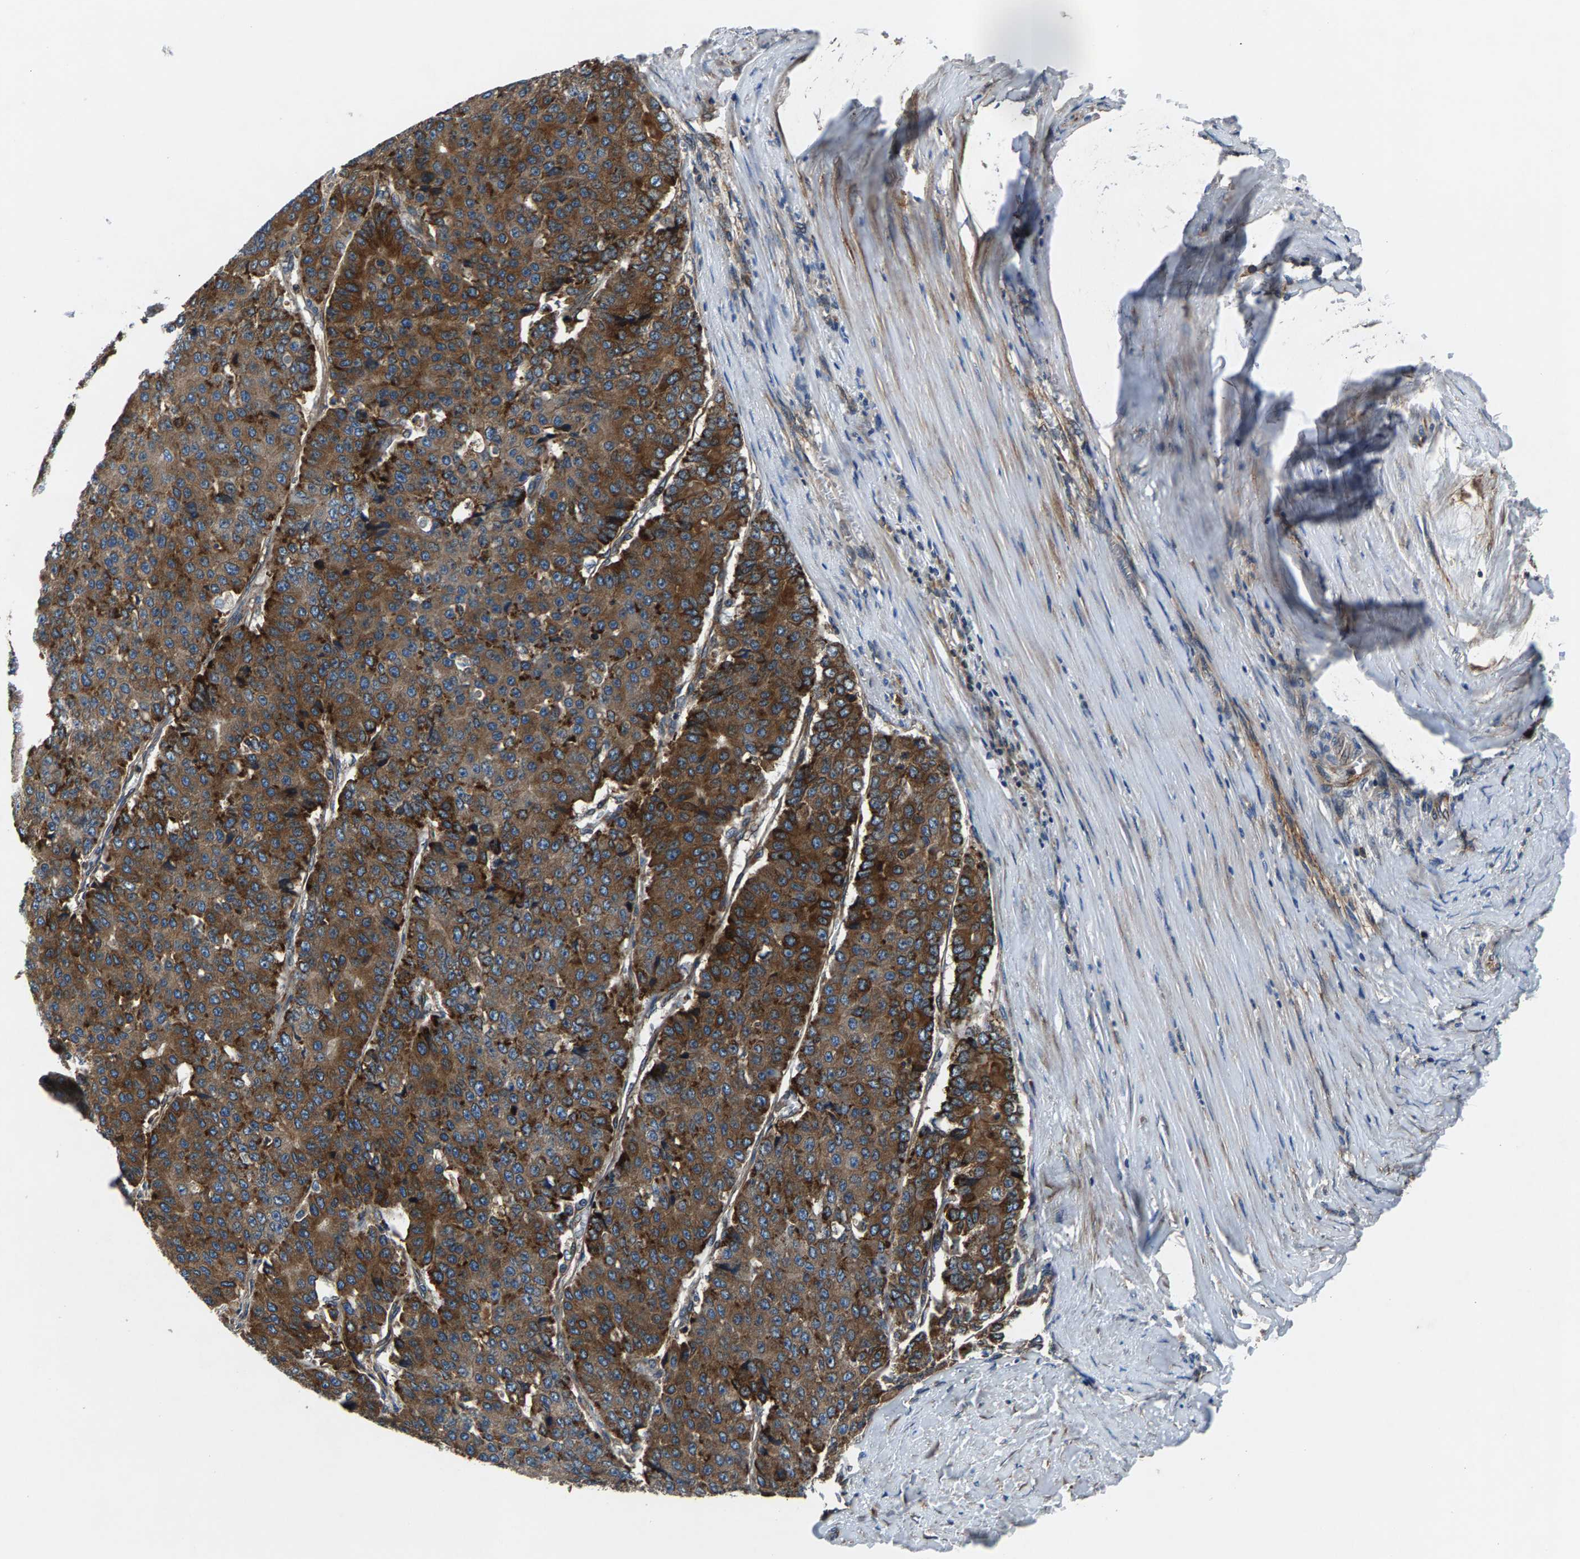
{"staining": {"intensity": "moderate", "quantity": ">75%", "location": "cytoplasmic/membranous"}, "tissue": "pancreatic cancer", "cell_type": "Tumor cells", "image_type": "cancer", "snomed": [{"axis": "morphology", "description": "Adenocarcinoma, NOS"}, {"axis": "topography", "description": "Pancreas"}], "caption": "A medium amount of moderate cytoplasmic/membranous staining is seen in about >75% of tumor cells in adenocarcinoma (pancreatic) tissue.", "gene": "LPCAT1", "patient": {"sex": "male", "age": 50}}